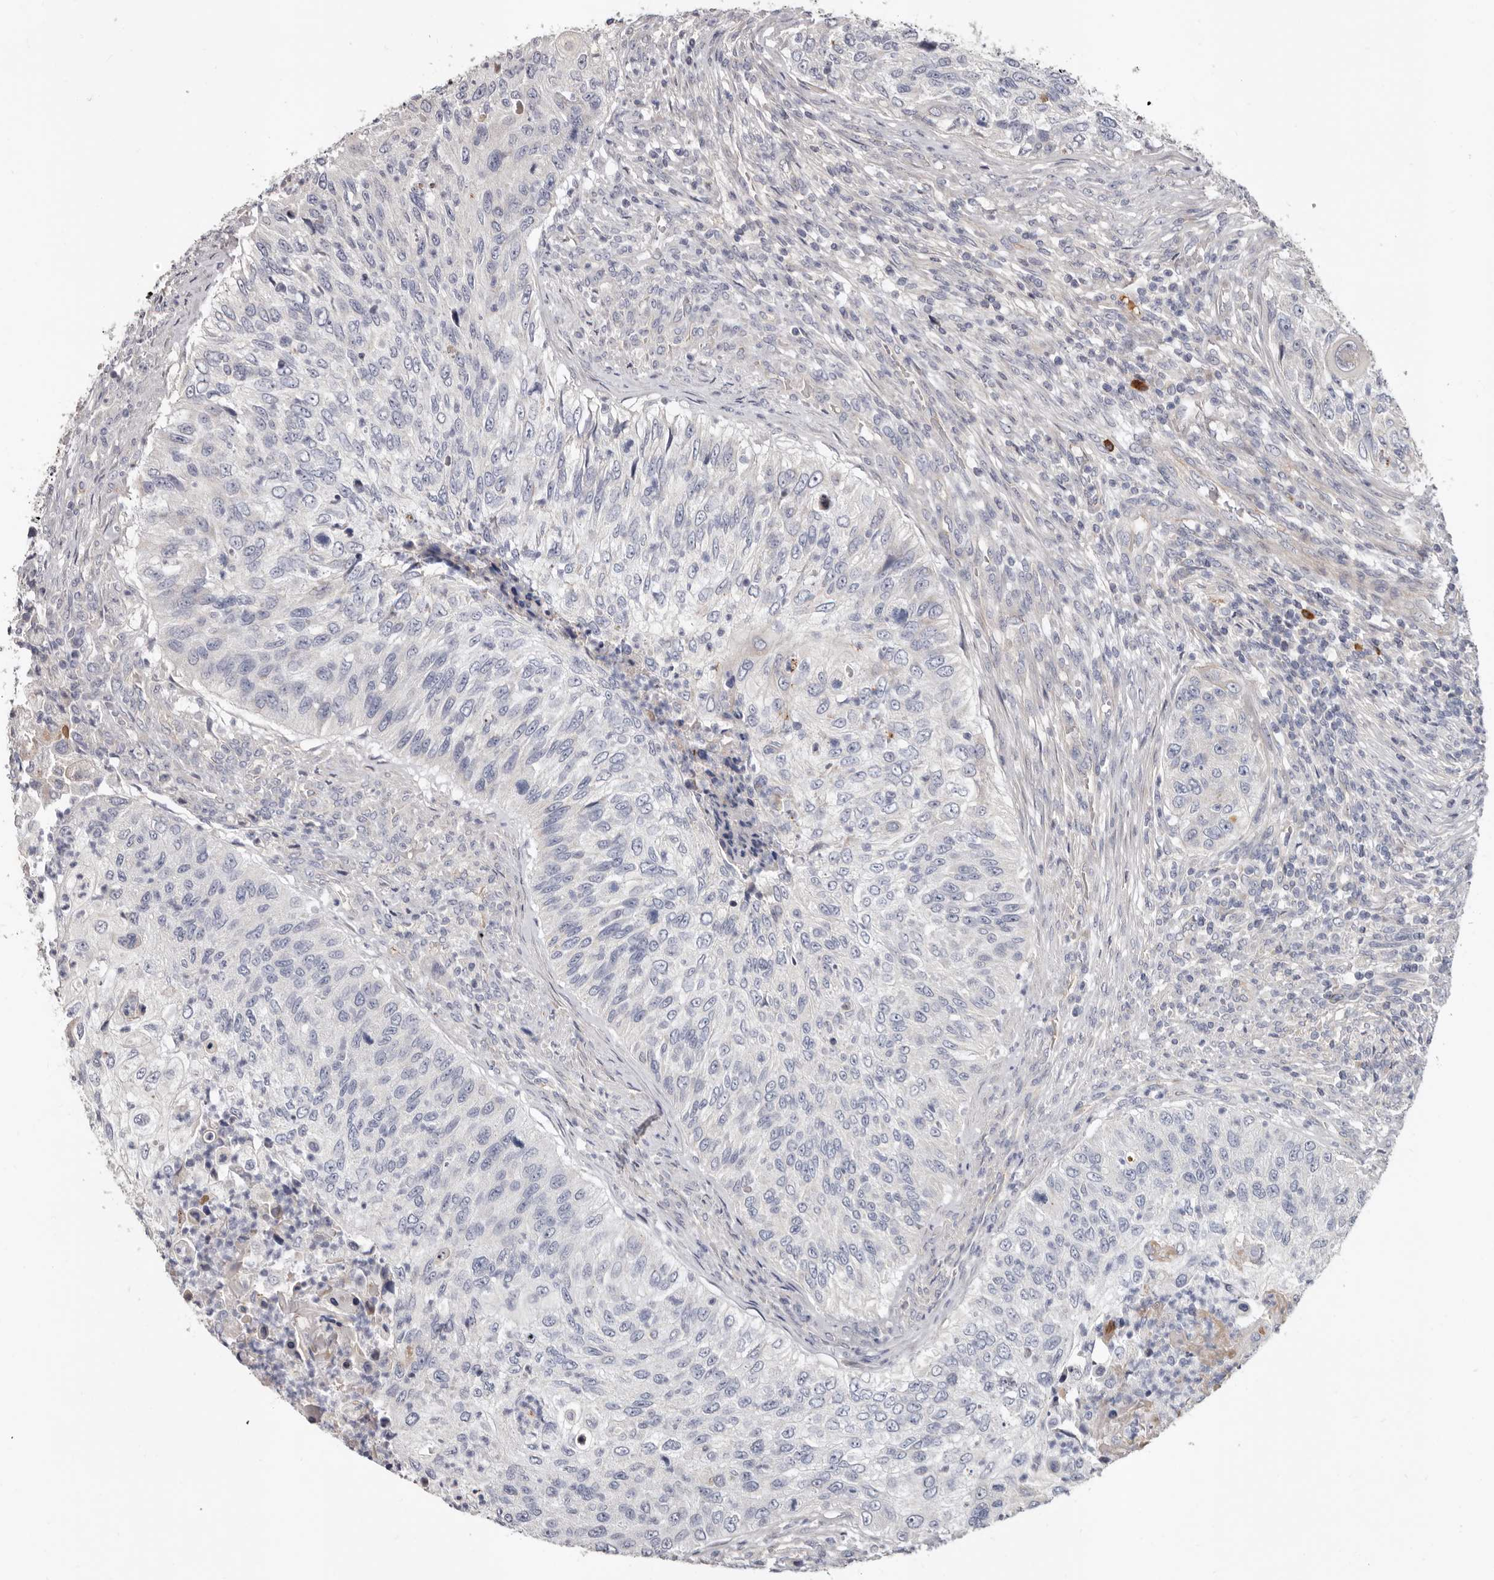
{"staining": {"intensity": "negative", "quantity": "none", "location": "none"}, "tissue": "urothelial cancer", "cell_type": "Tumor cells", "image_type": "cancer", "snomed": [{"axis": "morphology", "description": "Urothelial carcinoma, High grade"}, {"axis": "topography", "description": "Urinary bladder"}], "caption": "High magnification brightfield microscopy of urothelial carcinoma (high-grade) stained with DAB (3,3'-diaminobenzidine) (brown) and counterstained with hematoxylin (blue): tumor cells show no significant positivity.", "gene": "SPTA1", "patient": {"sex": "female", "age": 60}}